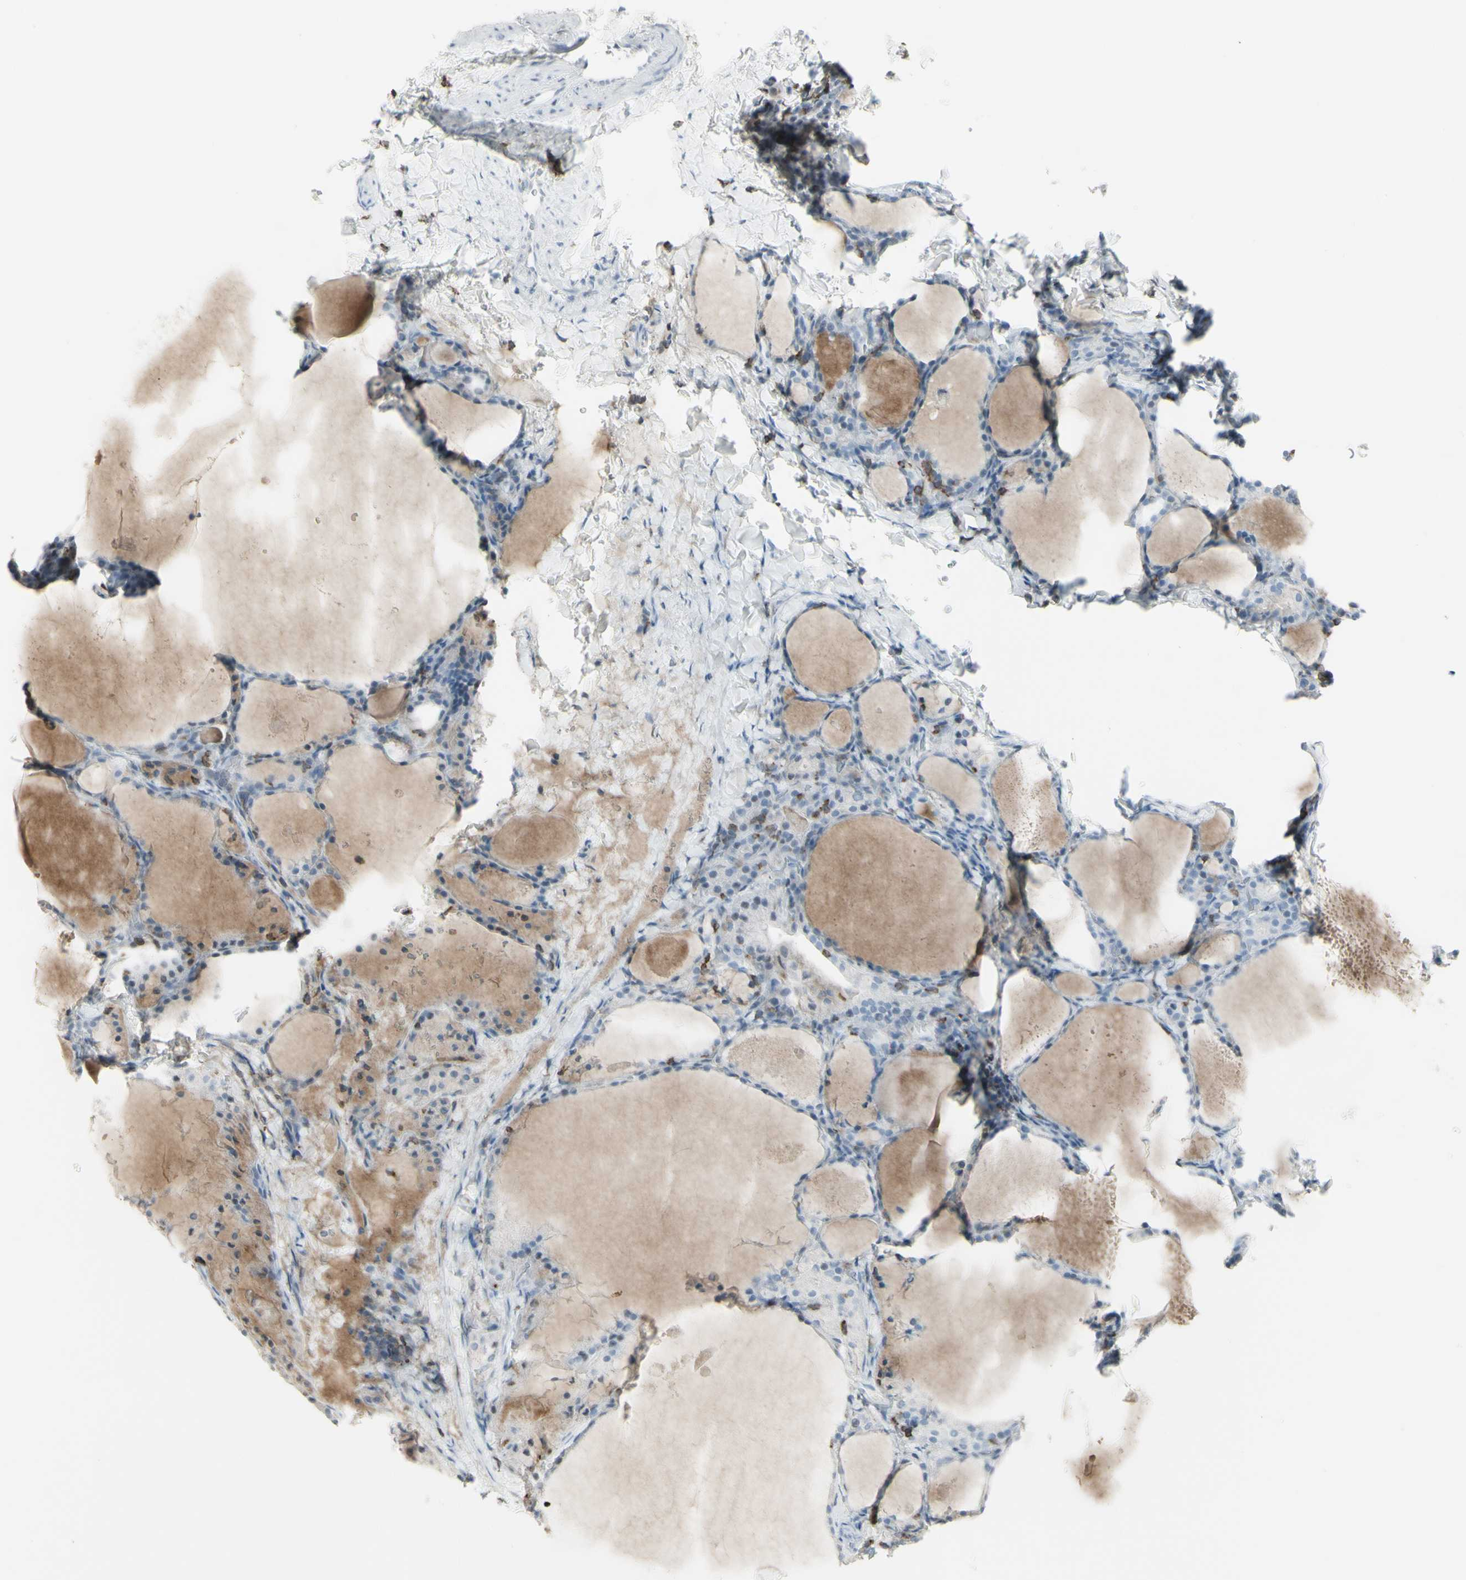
{"staining": {"intensity": "negative", "quantity": "none", "location": "none"}, "tissue": "thyroid cancer", "cell_type": "Tumor cells", "image_type": "cancer", "snomed": [{"axis": "morphology", "description": "Papillary adenocarcinoma, NOS"}, {"axis": "topography", "description": "Thyroid gland"}], "caption": "This micrograph is of thyroid cancer (papillary adenocarcinoma) stained with IHC to label a protein in brown with the nuclei are counter-stained blue. There is no staining in tumor cells.", "gene": "NRG1", "patient": {"sex": "female", "age": 42}}